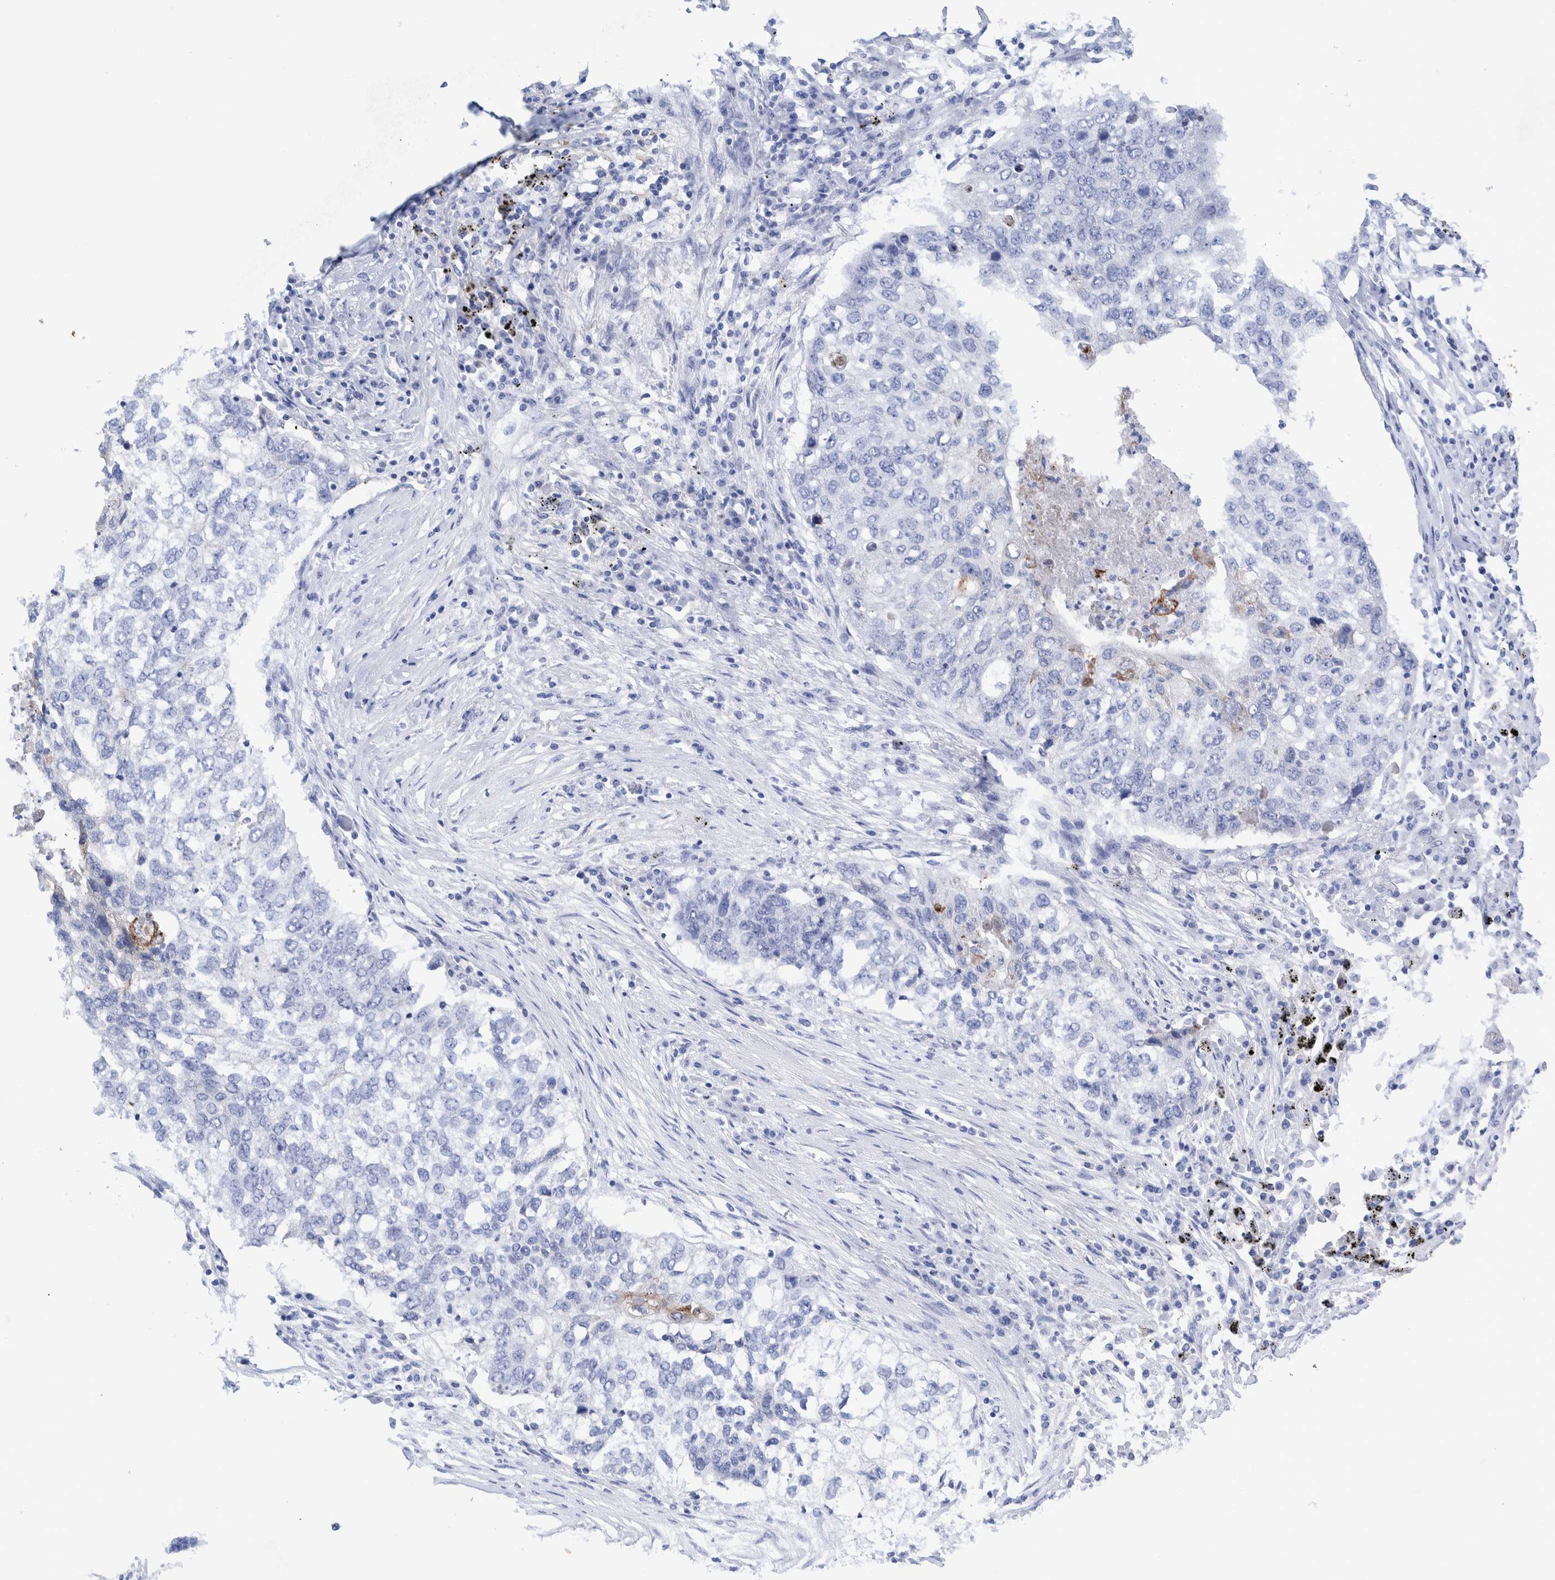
{"staining": {"intensity": "negative", "quantity": "none", "location": "none"}, "tissue": "lung cancer", "cell_type": "Tumor cells", "image_type": "cancer", "snomed": [{"axis": "morphology", "description": "Squamous cell carcinoma, NOS"}, {"axis": "topography", "description": "Lung"}], "caption": "Micrograph shows no protein positivity in tumor cells of lung squamous cell carcinoma tissue.", "gene": "PERP", "patient": {"sex": "female", "age": 63}}